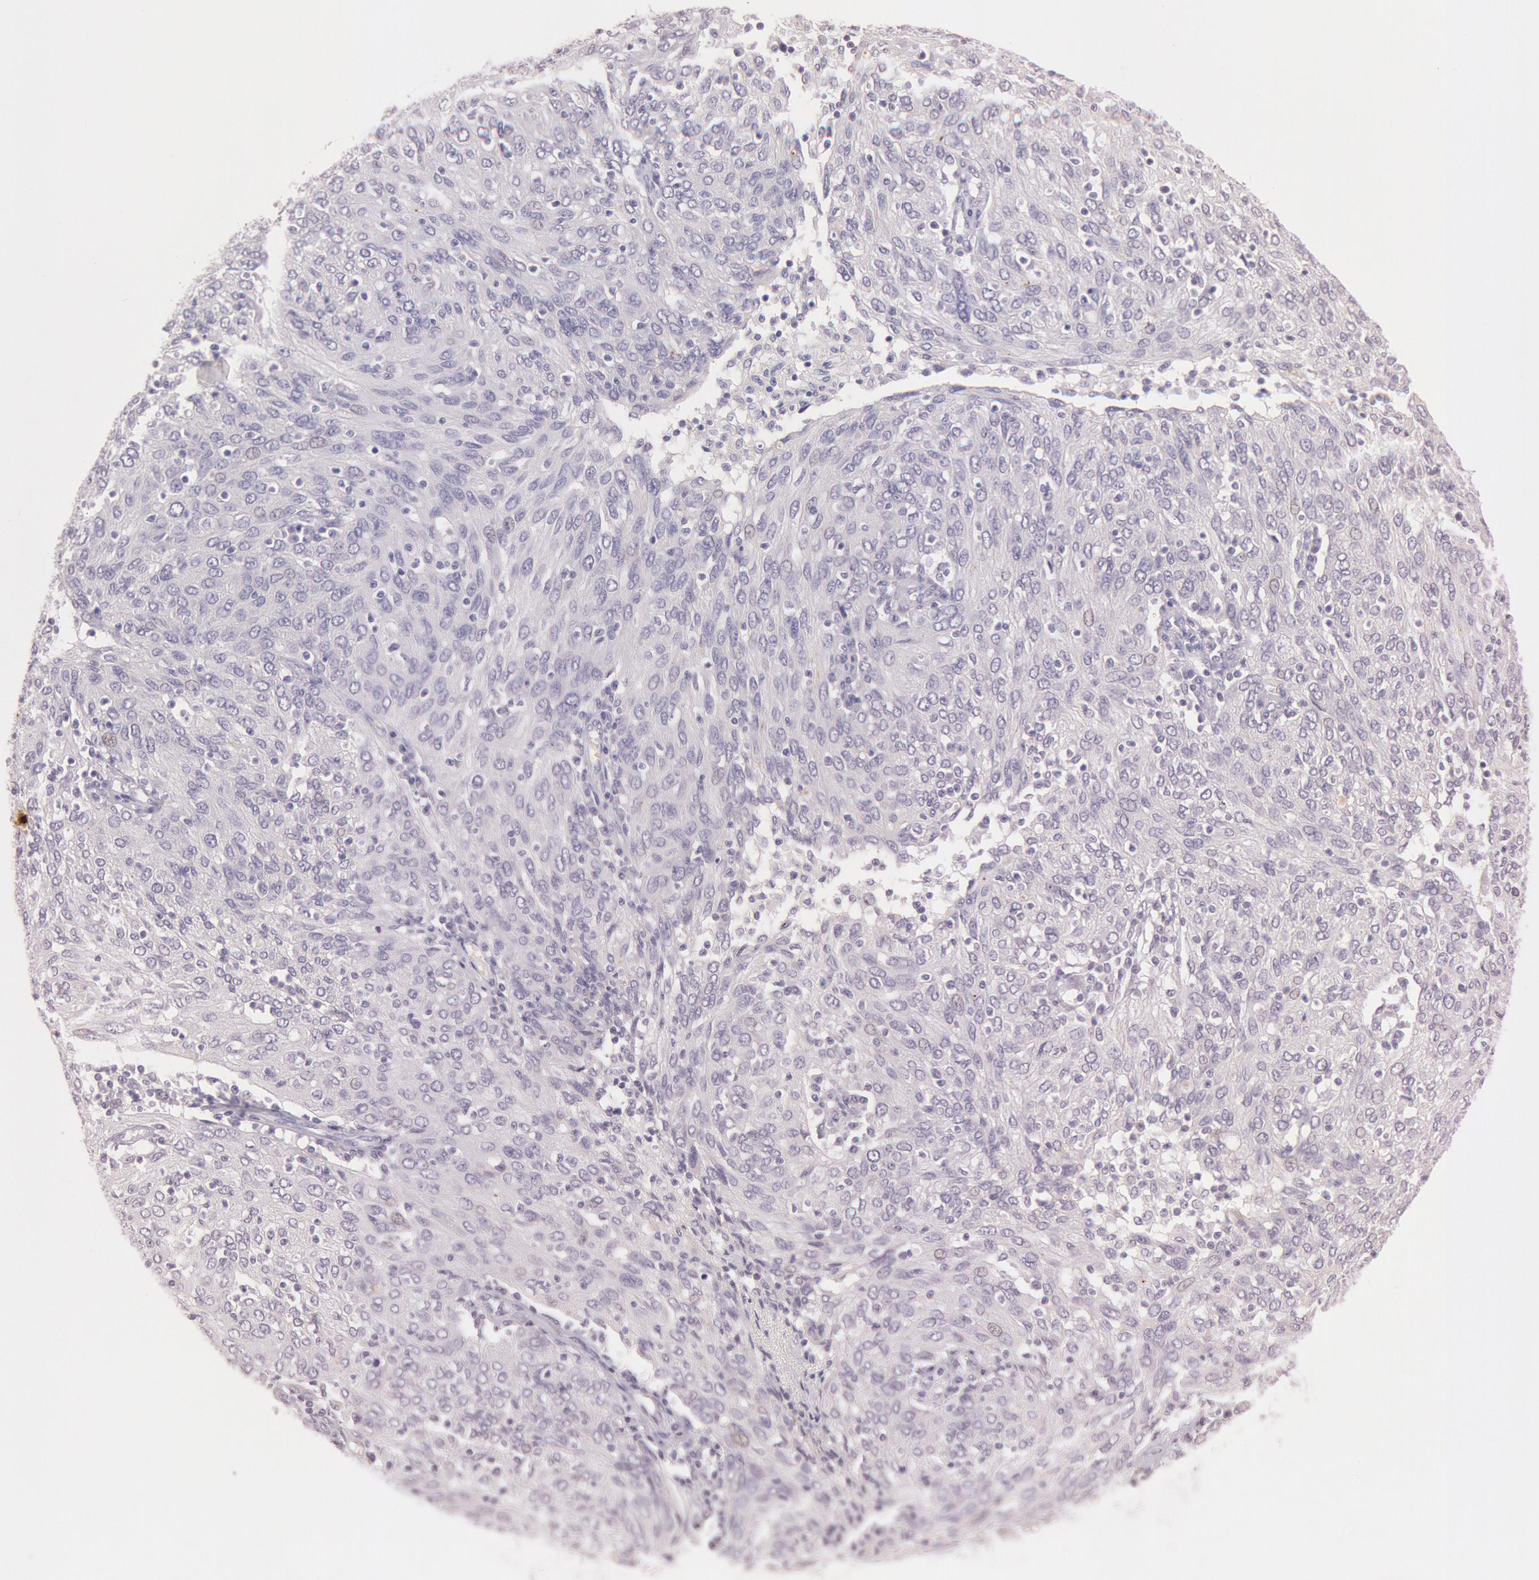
{"staining": {"intensity": "negative", "quantity": "none", "location": "none"}, "tissue": "ovarian cancer", "cell_type": "Tumor cells", "image_type": "cancer", "snomed": [{"axis": "morphology", "description": "Carcinoma, endometroid"}, {"axis": "topography", "description": "Ovary"}], "caption": "Protein analysis of ovarian cancer exhibits no significant staining in tumor cells.", "gene": "KDM6A", "patient": {"sex": "female", "age": 50}}